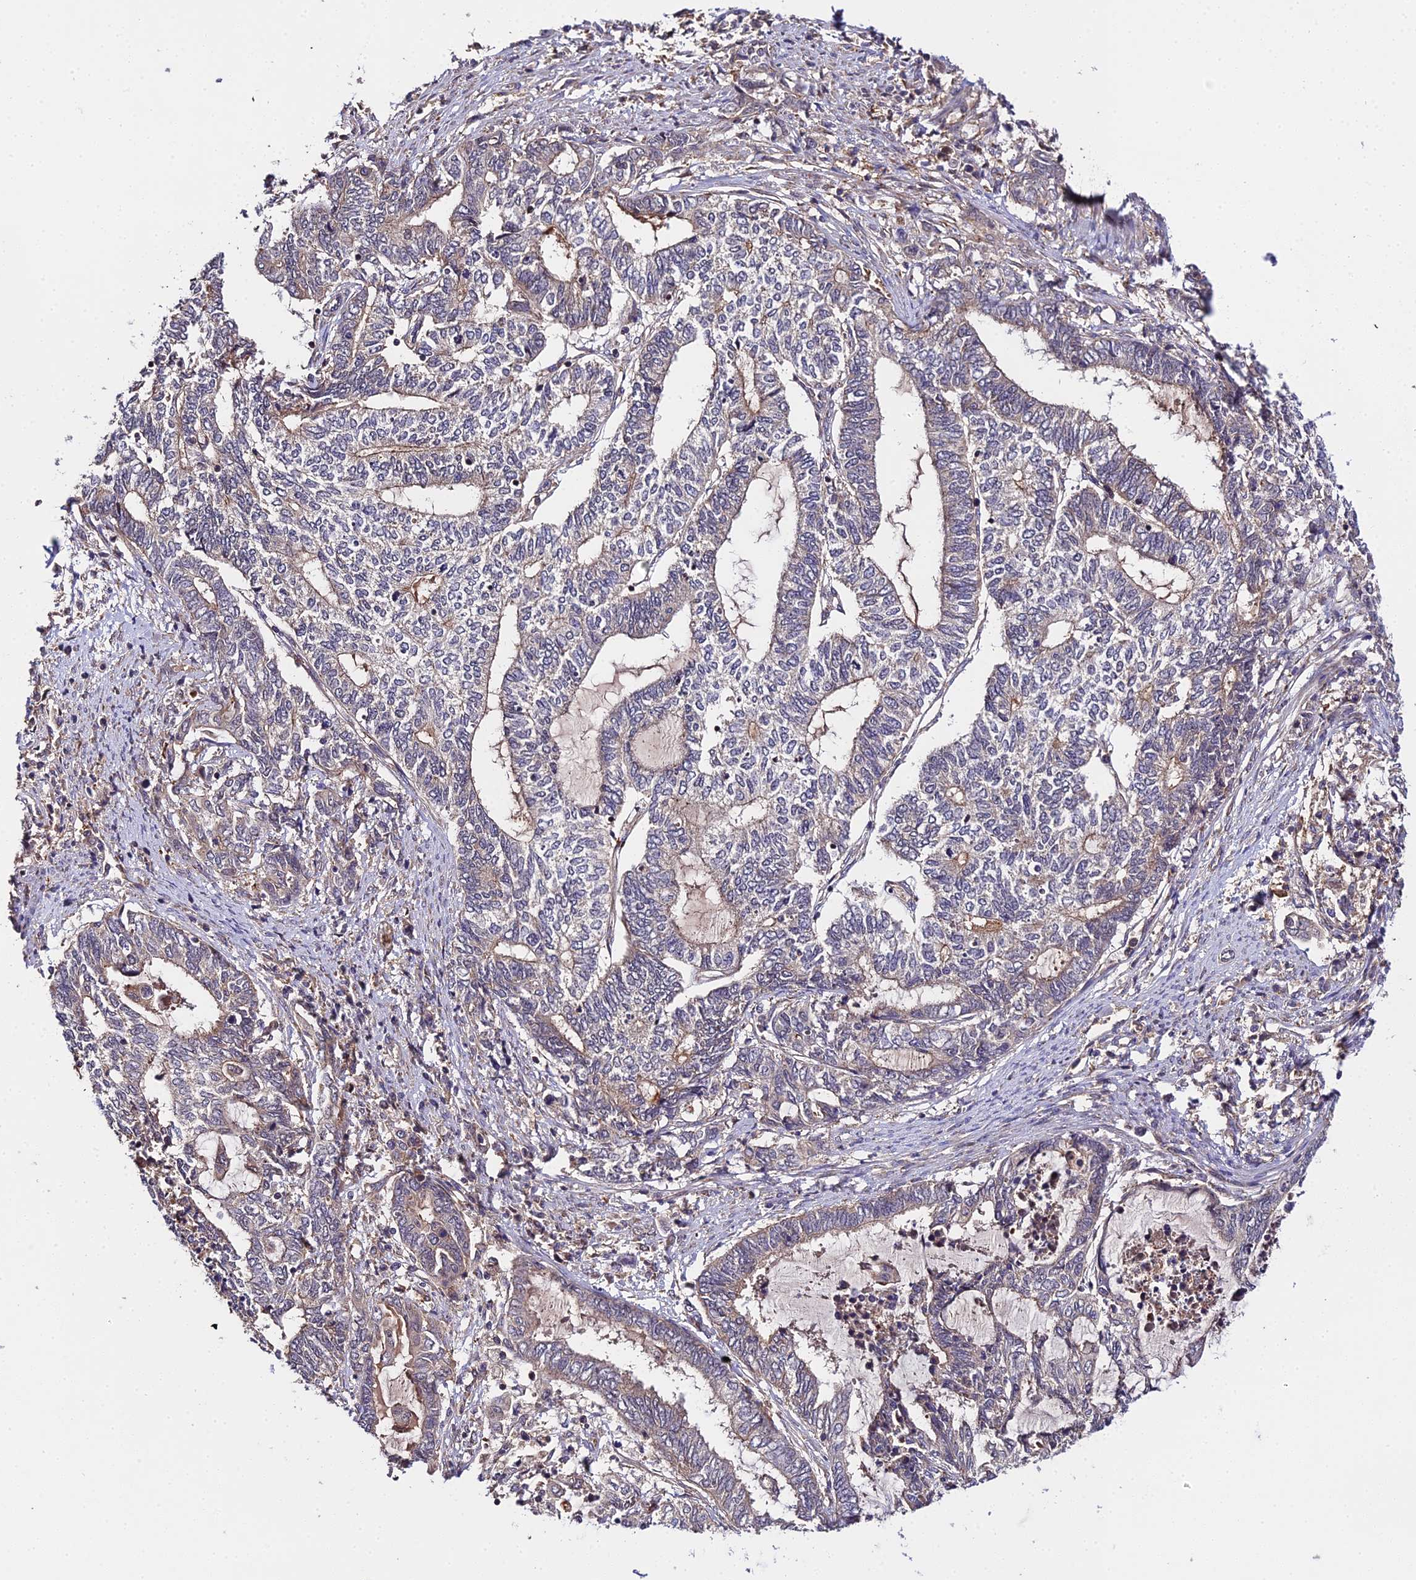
{"staining": {"intensity": "moderate", "quantity": "<25%", "location": "cytoplasmic/membranous"}, "tissue": "endometrial cancer", "cell_type": "Tumor cells", "image_type": "cancer", "snomed": [{"axis": "morphology", "description": "Adenocarcinoma, NOS"}, {"axis": "topography", "description": "Uterus"}, {"axis": "topography", "description": "Endometrium"}], "caption": "An image of endometrial adenocarcinoma stained for a protein displays moderate cytoplasmic/membranous brown staining in tumor cells. The staining was performed using DAB, with brown indicating positive protein expression. Nuclei are stained blue with hematoxylin.", "gene": "ZBED8", "patient": {"sex": "female", "age": 70}}